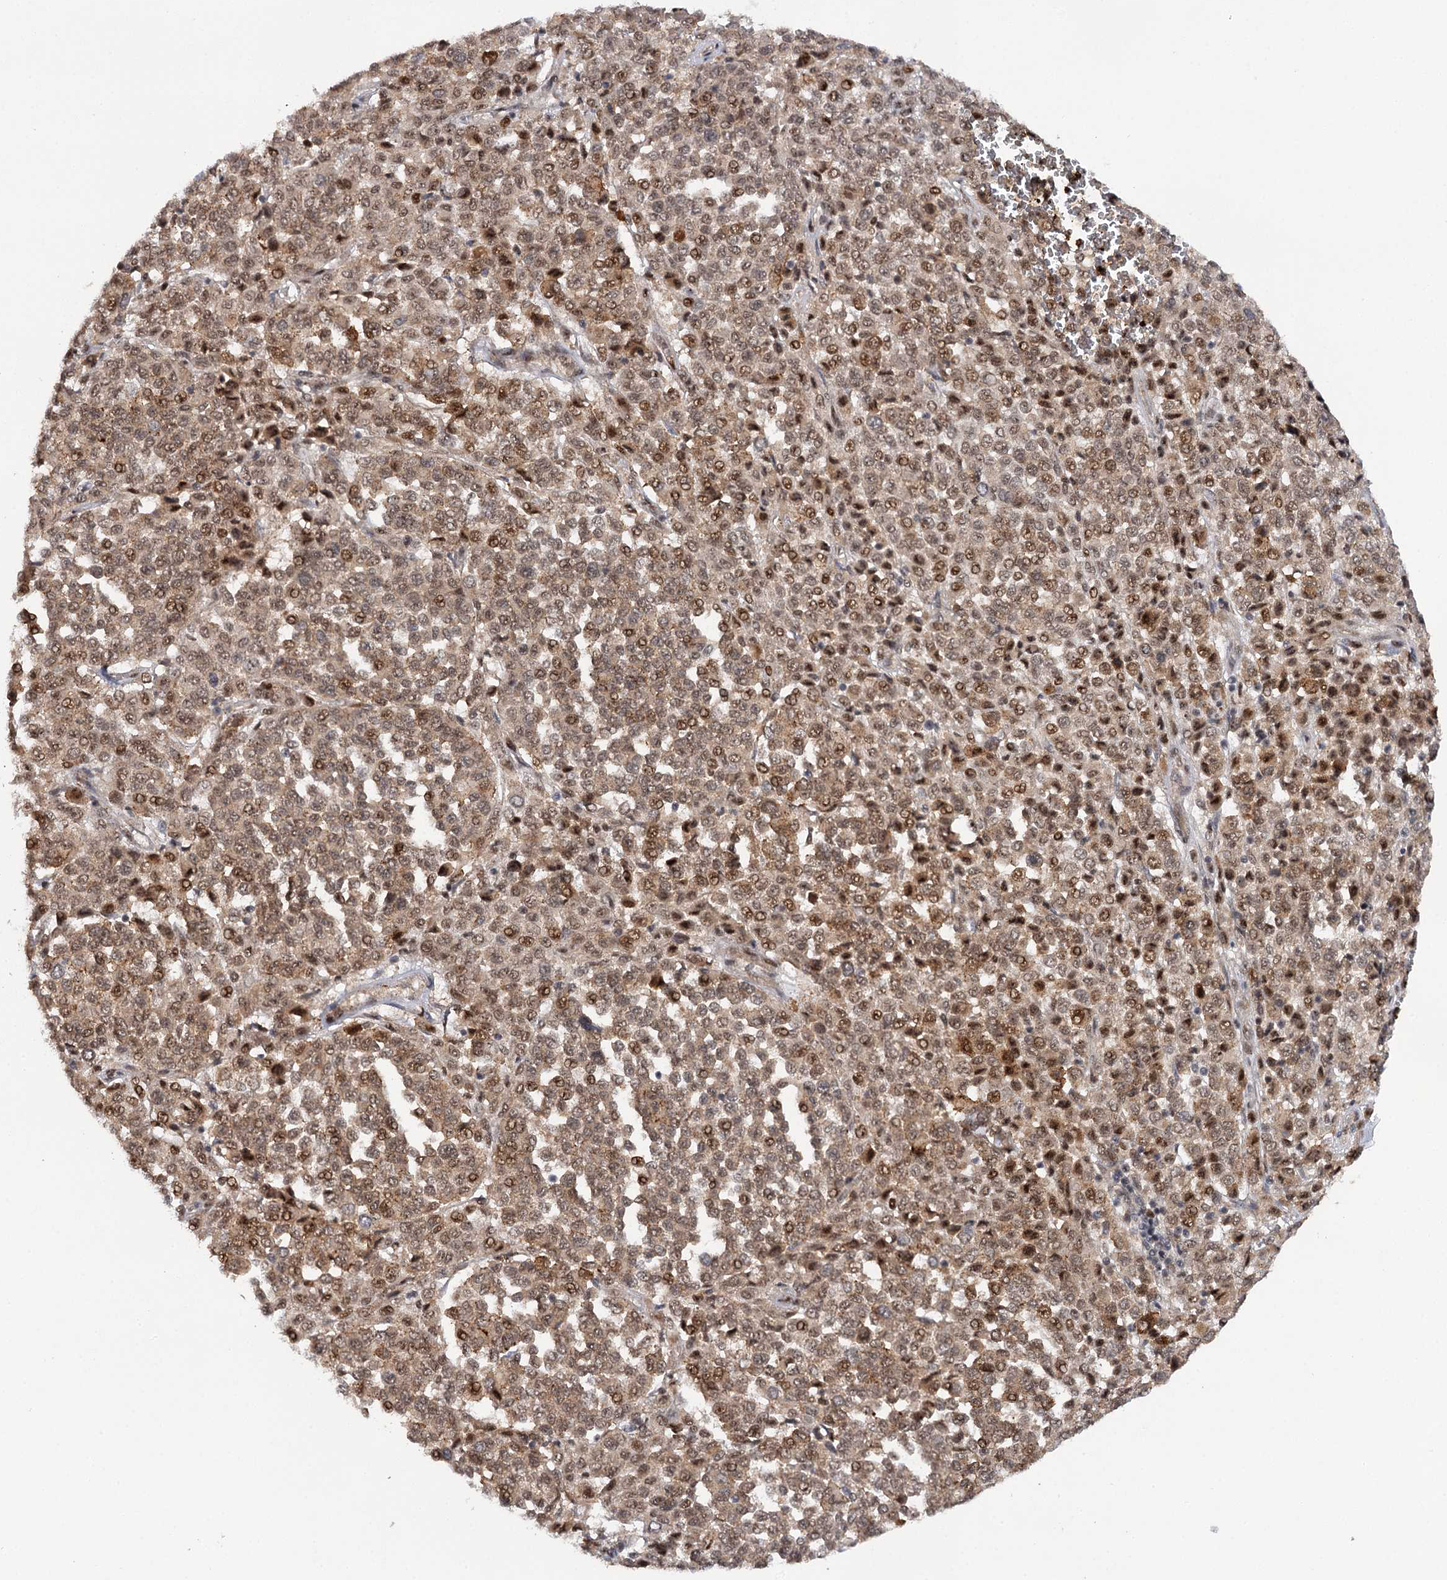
{"staining": {"intensity": "moderate", "quantity": ">75%", "location": "cytoplasmic/membranous,nuclear"}, "tissue": "melanoma", "cell_type": "Tumor cells", "image_type": "cancer", "snomed": [{"axis": "morphology", "description": "Malignant melanoma, Metastatic site"}, {"axis": "topography", "description": "Pancreas"}], "caption": "Protein analysis of malignant melanoma (metastatic site) tissue reveals moderate cytoplasmic/membranous and nuclear expression in about >75% of tumor cells.", "gene": "BUD13", "patient": {"sex": "female", "age": 30}}